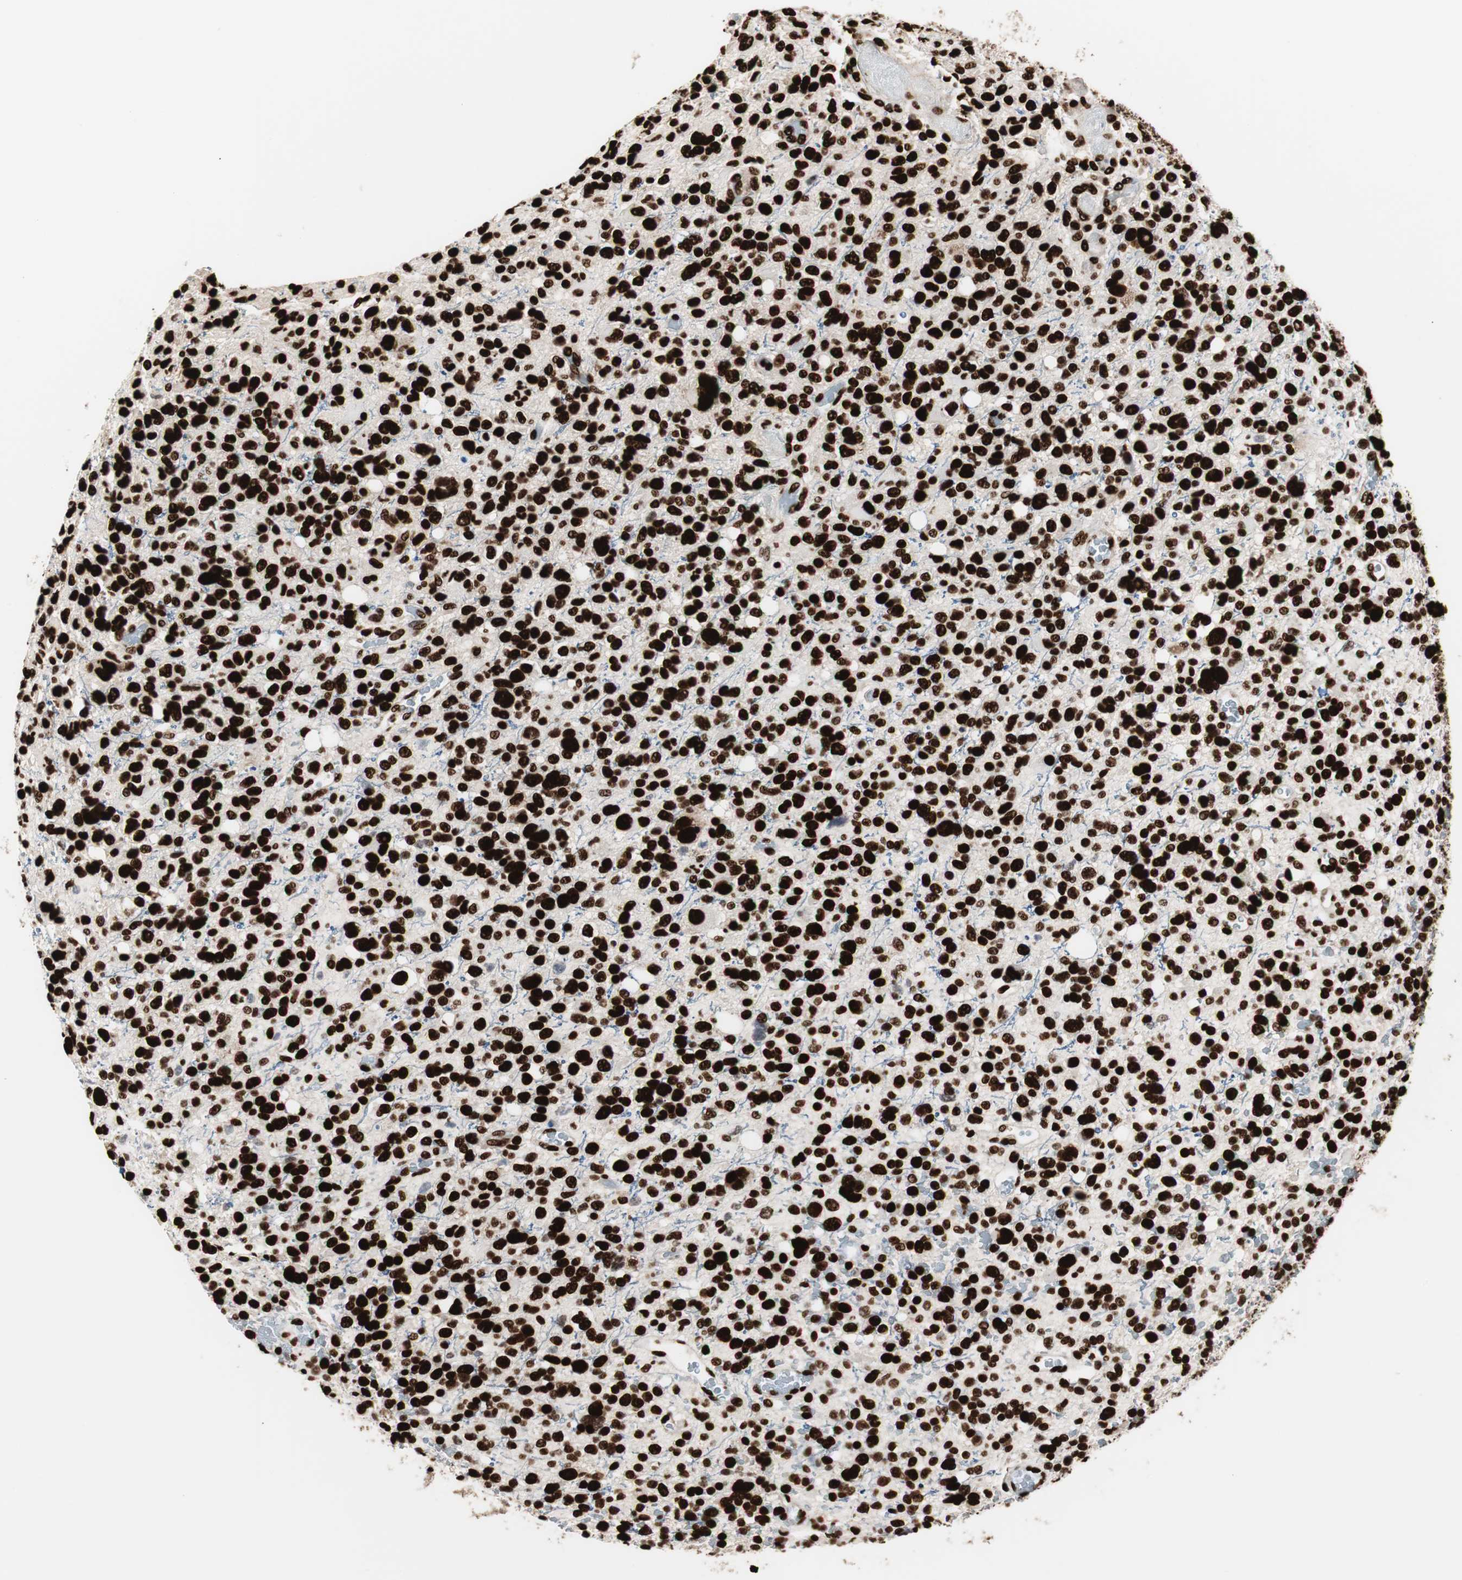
{"staining": {"intensity": "strong", "quantity": ">75%", "location": "nuclear"}, "tissue": "glioma", "cell_type": "Tumor cells", "image_type": "cancer", "snomed": [{"axis": "morphology", "description": "Glioma, malignant, High grade"}, {"axis": "topography", "description": "Brain"}], "caption": "Glioma stained with immunohistochemistry shows strong nuclear positivity in about >75% of tumor cells.", "gene": "MTA2", "patient": {"sex": "male", "age": 48}}